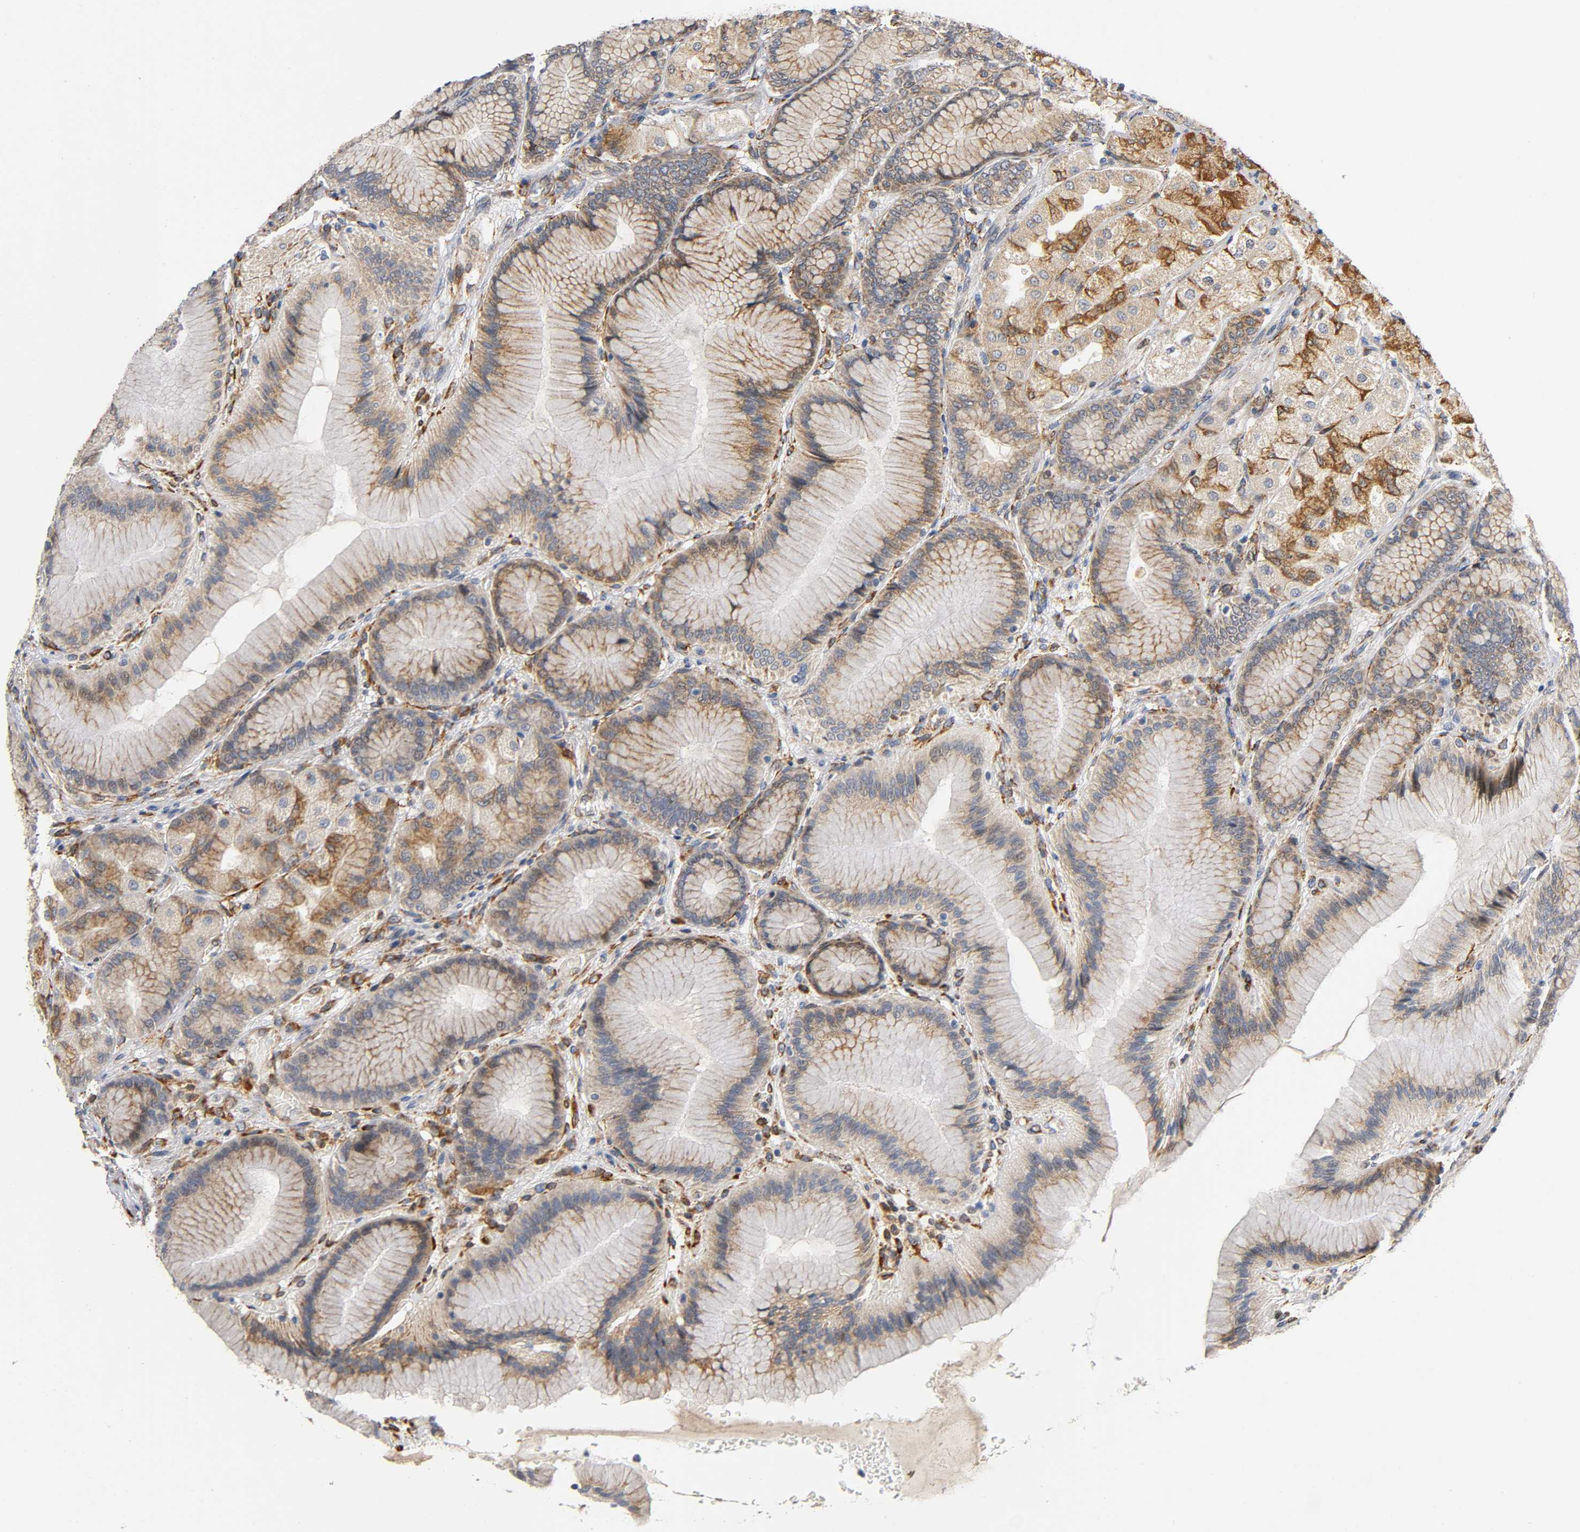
{"staining": {"intensity": "moderate", "quantity": ">75%", "location": "cytoplasmic/membranous"}, "tissue": "stomach", "cell_type": "Glandular cells", "image_type": "normal", "snomed": [{"axis": "morphology", "description": "Normal tissue, NOS"}, {"axis": "morphology", "description": "Adenocarcinoma, NOS"}, {"axis": "topography", "description": "Stomach"}, {"axis": "topography", "description": "Stomach, lower"}], "caption": "Moderate cytoplasmic/membranous protein expression is seen in about >75% of glandular cells in stomach. (DAB IHC with brightfield microscopy, high magnification).", "gene": "SOS2", "patient": {"sex": "female", "age": 65}}